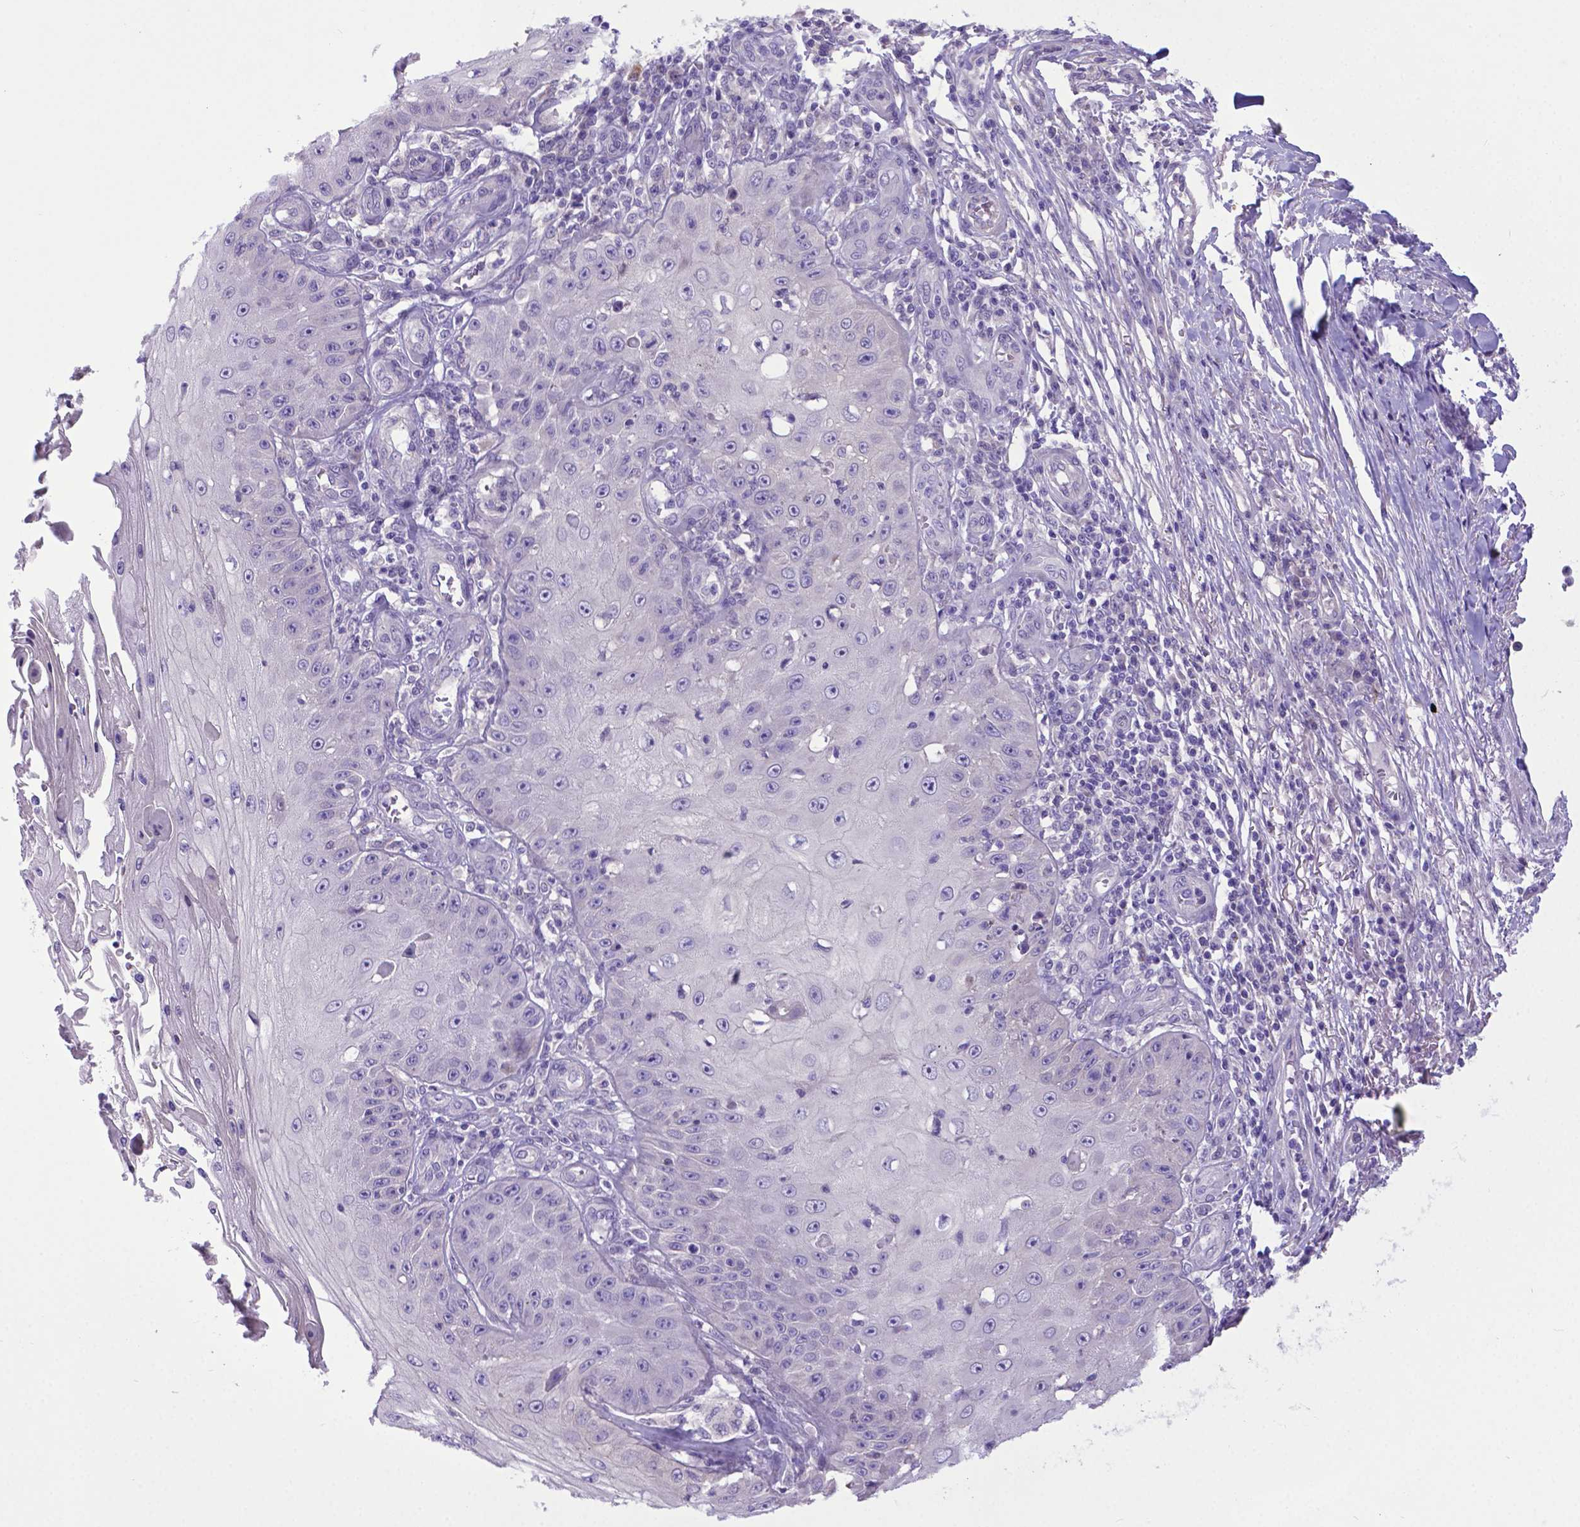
{"staining": {"intensity": "negative", "quantity": "none", "location": "none"}, "tissue": "skin cancer", "cell_type": "Tumor cells", "image_type": "cancer", "snomed": [{"axis": "morphology", "description": "Squamous cell carcinoma, NOS"}, {"axis": "topography", "description": "Skin"}], "caption": "This is a histopathology image of immunohistochemistry (IHC) staining of skin squamous cell carcinoma, which shows no positivity in tumor cells.", "gene": "ADRA2B", "patient": {"sex": "male", "age": 70}}